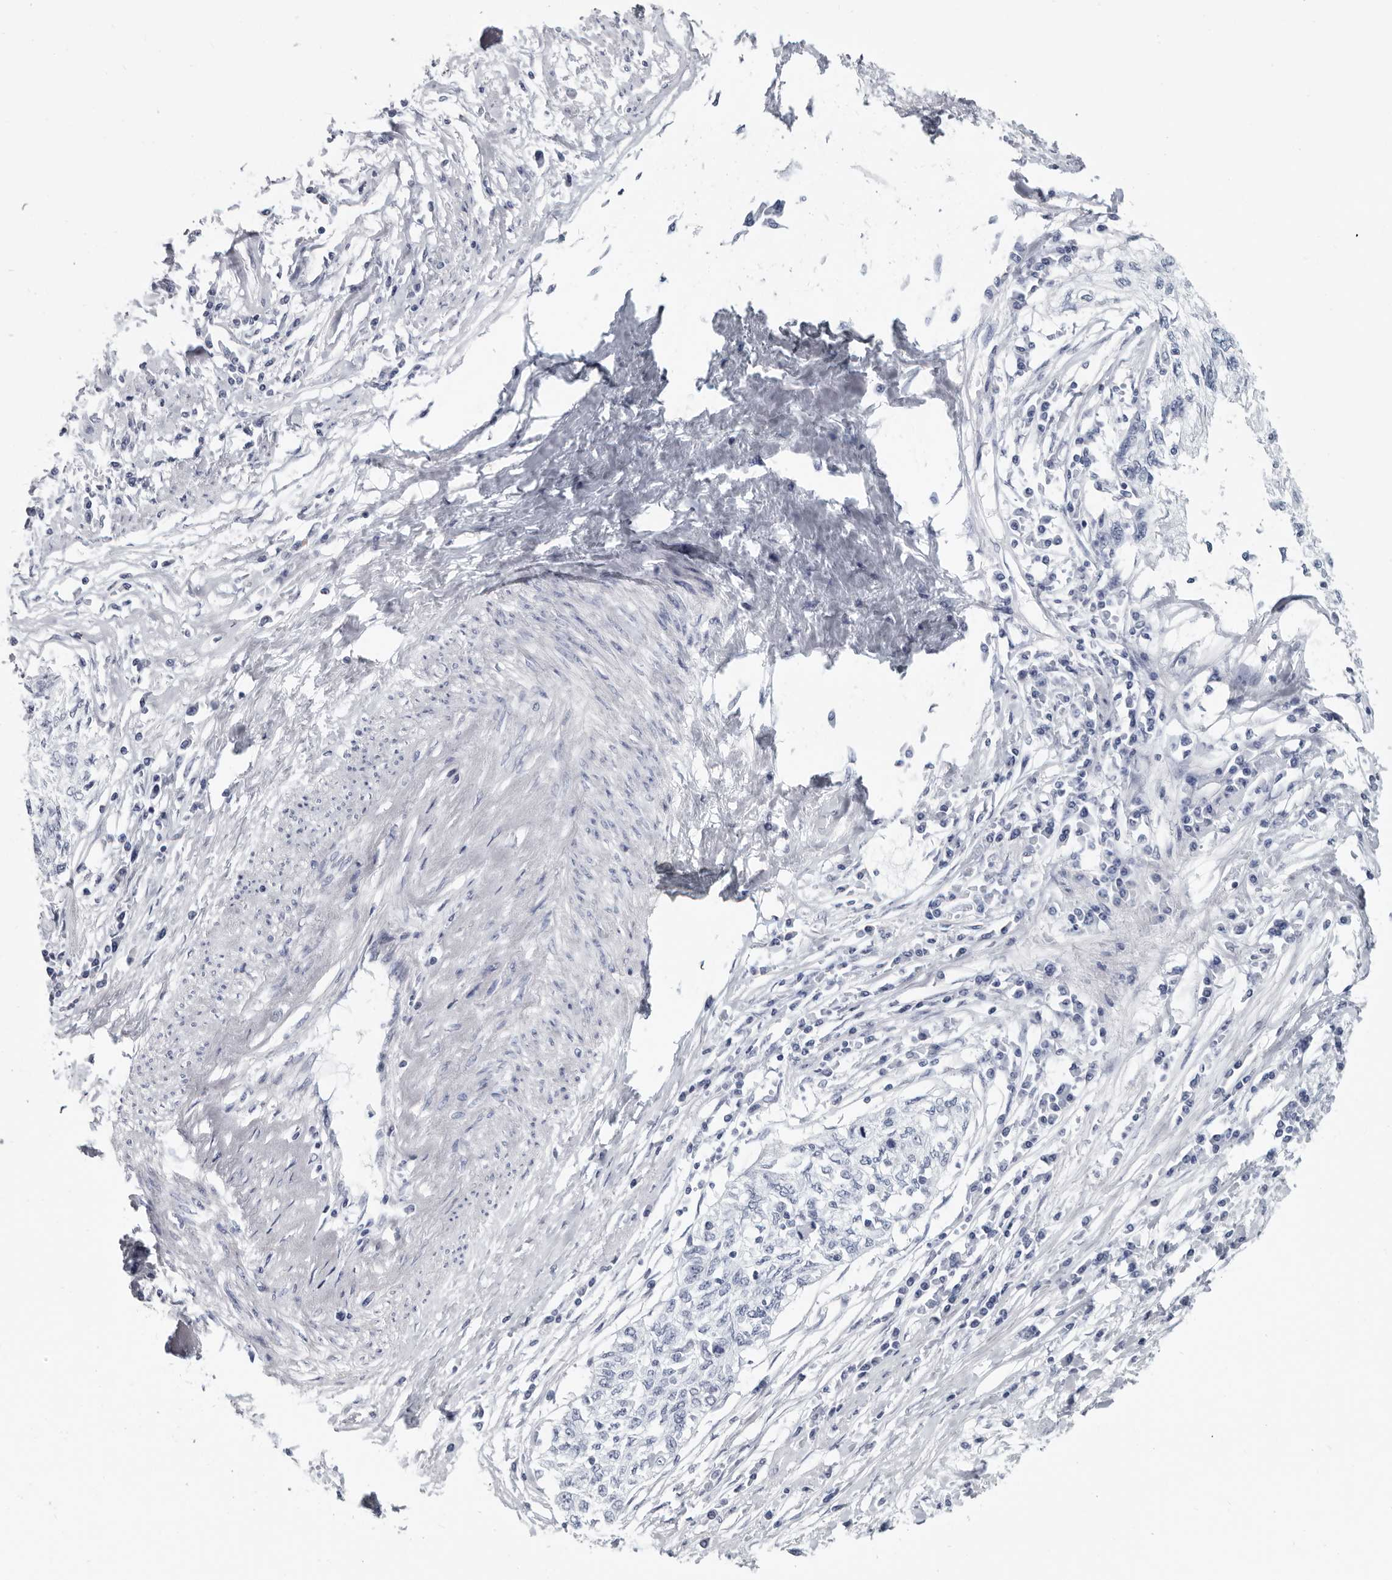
{"staining": {"intensity": "negative", "quantity": "none", "location": "none"}, "tissue": "cervical cancer", "cell_type": "Tumor cells", "image_type": "cancer", "snomed": [{"axis": "morphology", "description": "Squamous cell carcinoma, NOS"}, {"axis": "topography", "description": "Cervix"}], "caption": "A high-resolution micrograph shows immunohistochemistry (IHC) staining of cervical squamous cell carcinoma, which displays no significant positivity in tumor cells.", "gene": "WRAP73", "patient": {"sex": "female", "age": 57}}